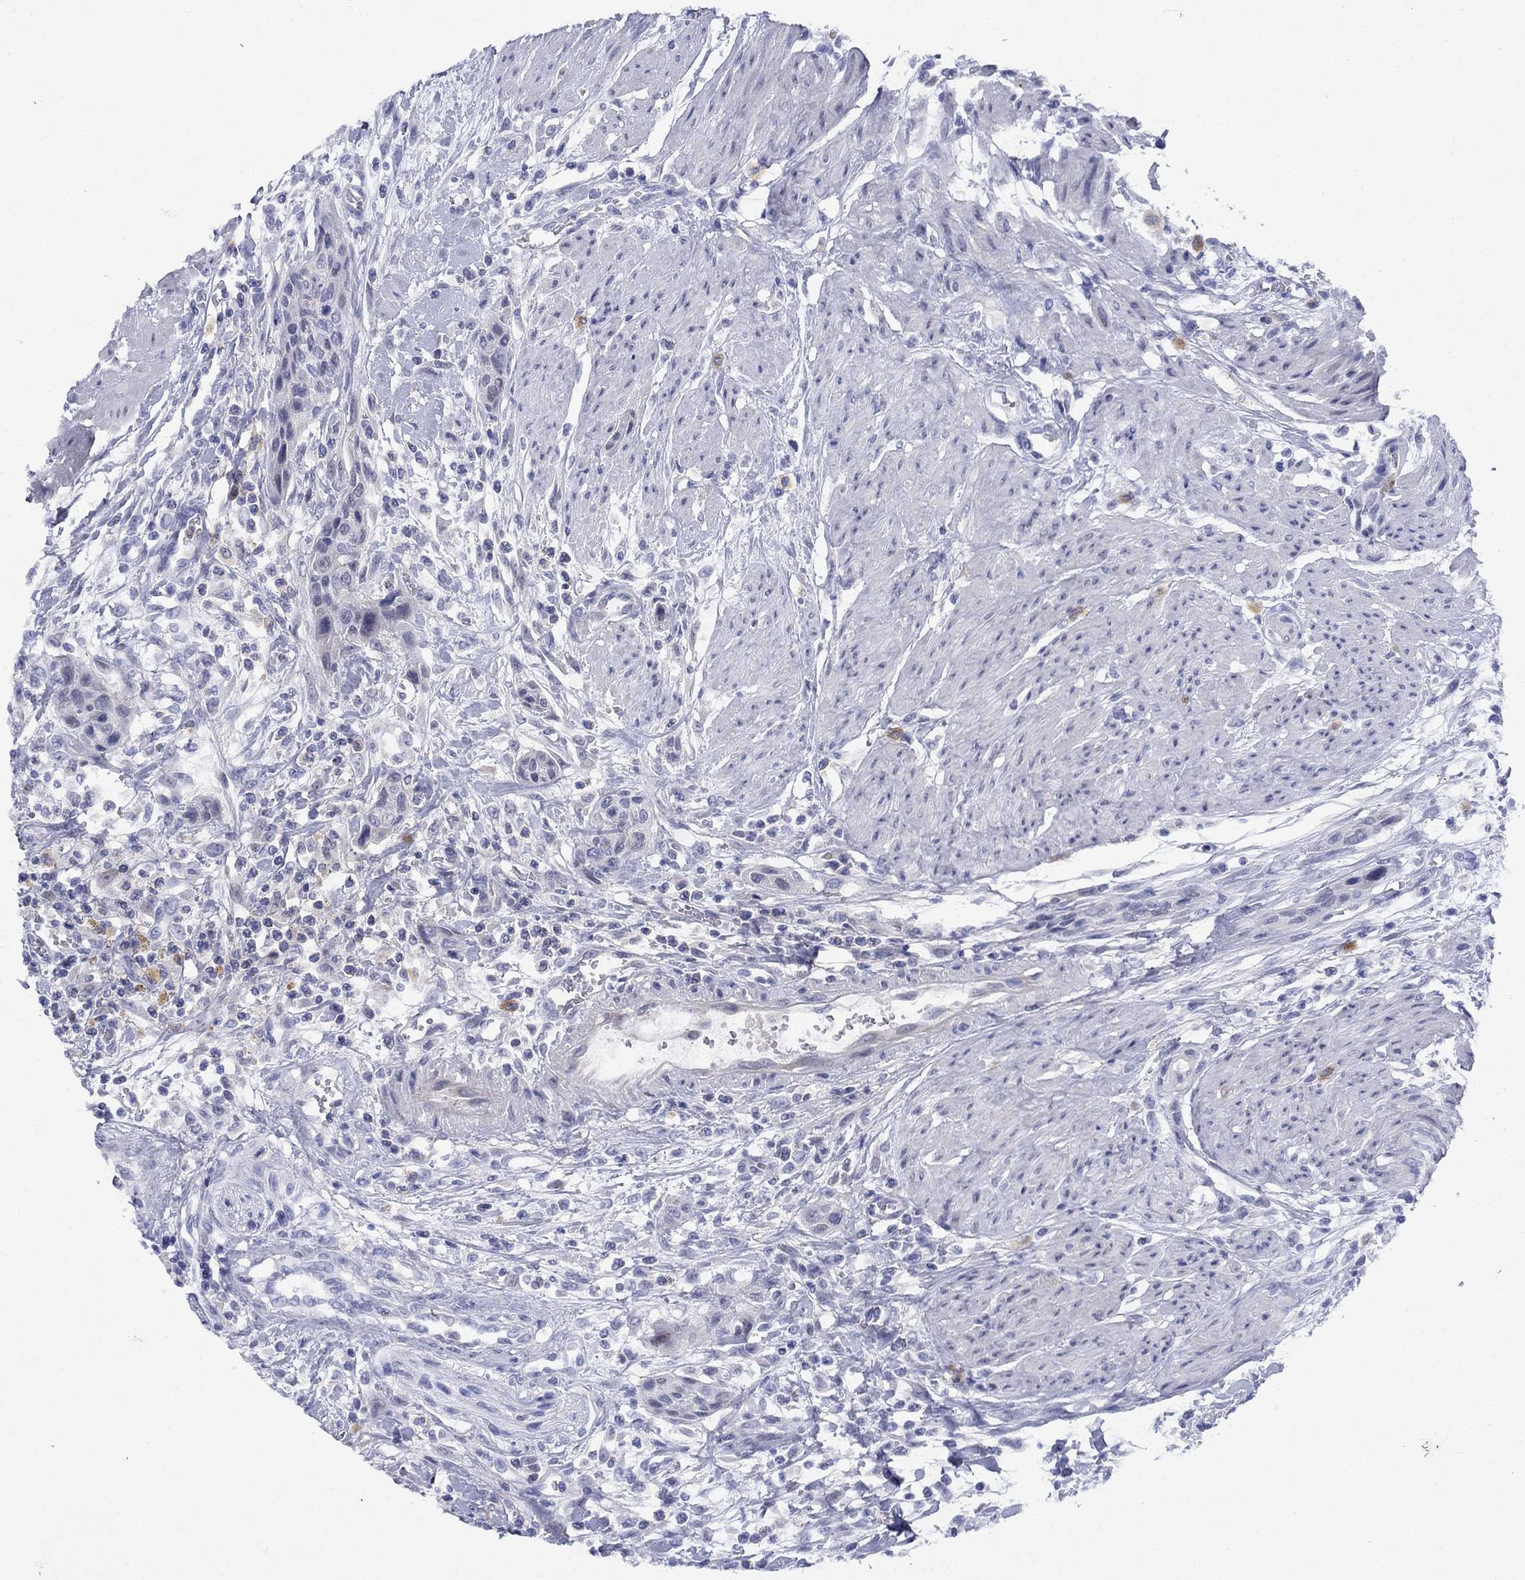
{"staining": {"intensity": "negative", "quantity": "none", "location": "none"}, "tissue": "urothelial cancer", "cell_type": "Tumor cells", "image_type": "cancer", "snomed": [{"axis": "morphology", "description": "Urothelial carcinoma, High grade"}, {"axis": "topography", "description": "Urinary bladder"}], "caption": "The micrograph demonstrates no significant staining in tumor cells of urothelial cancer.", "gene": "STAB2", "patient": {"sex": "male", "age": 35}}